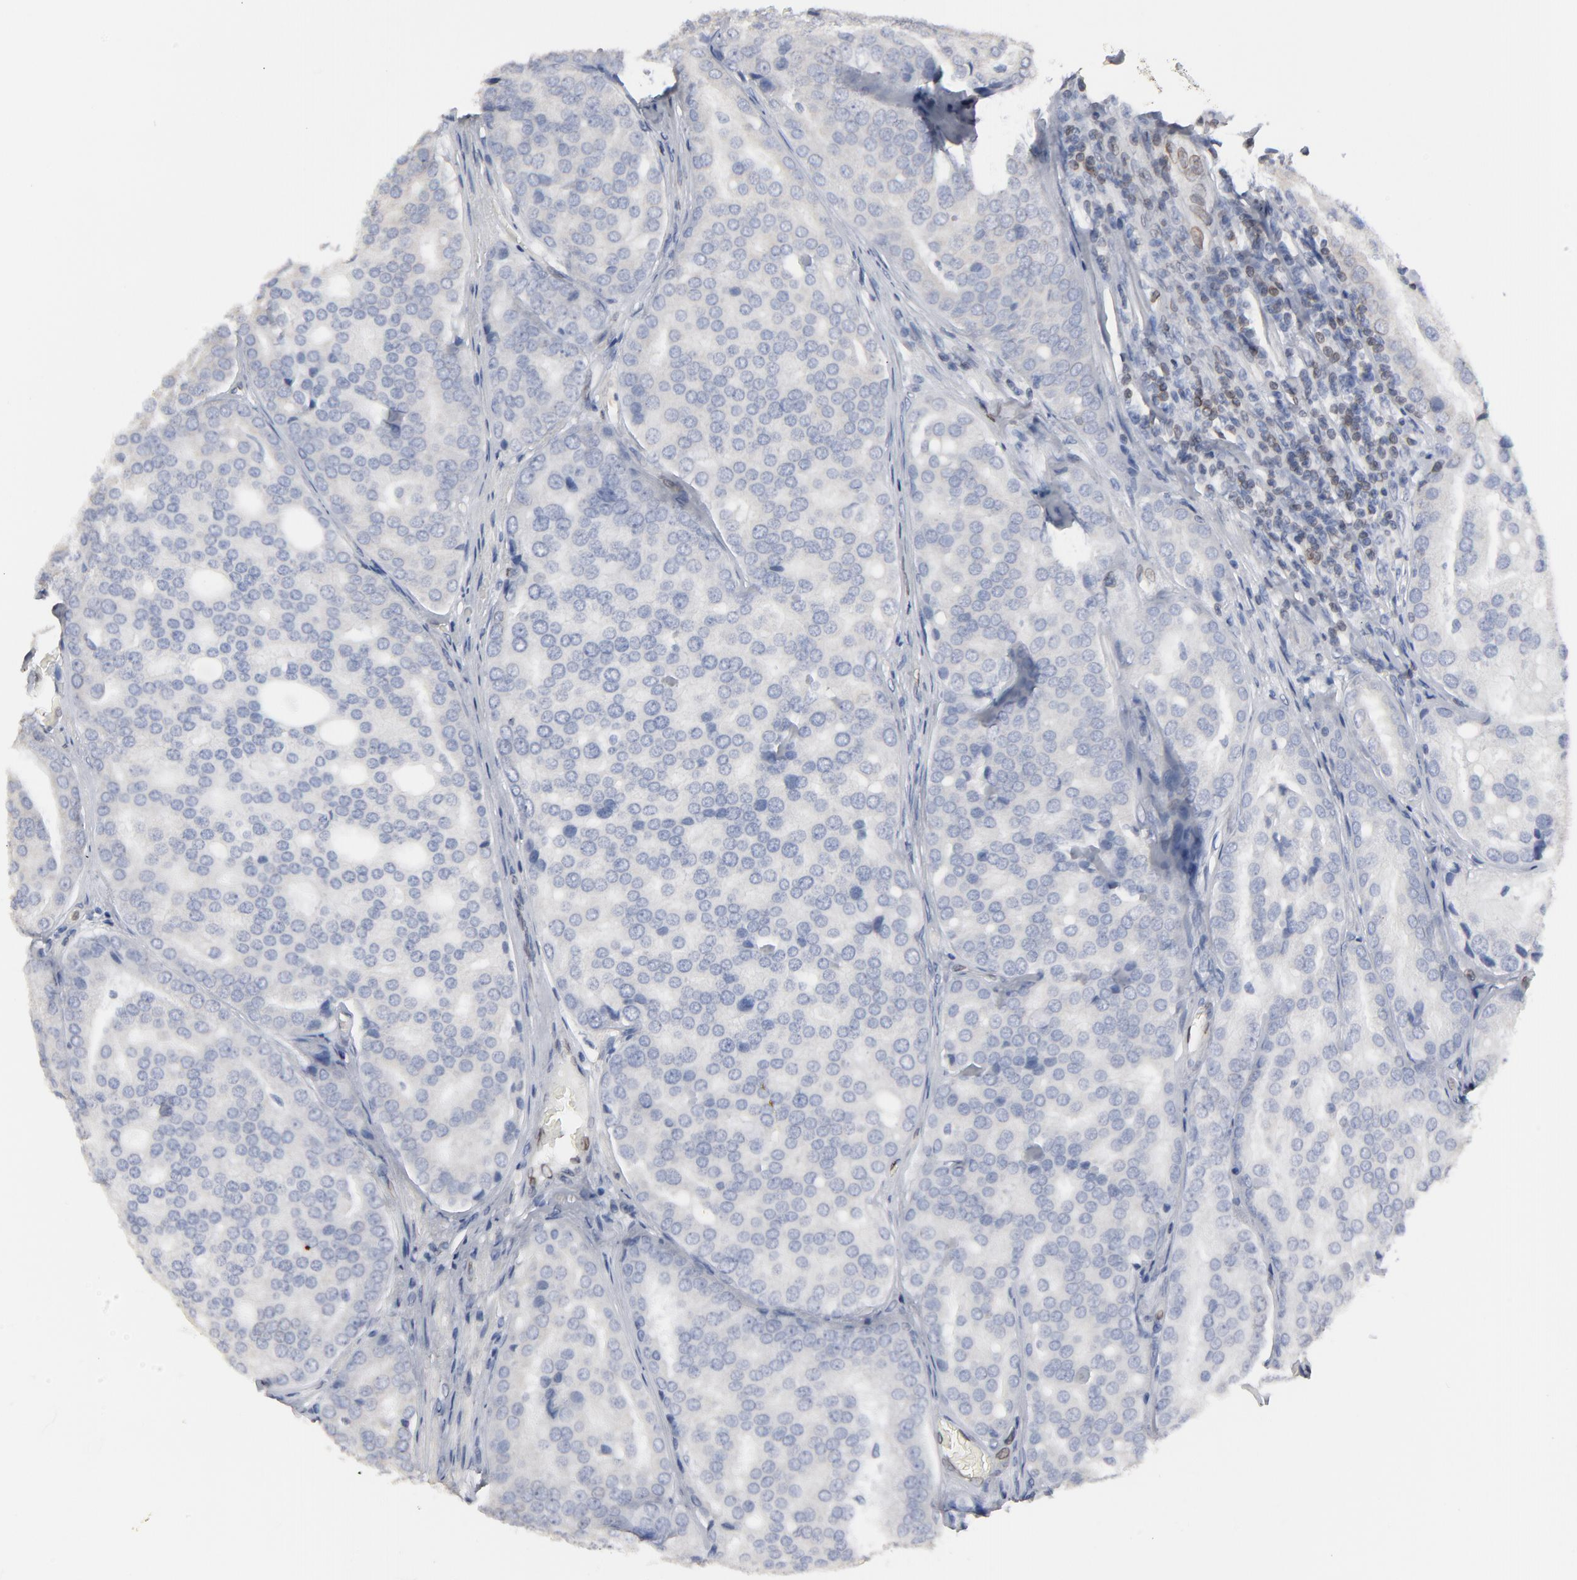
{"staining": {"intensity": "negative", "quantity": "none", "location": "none"}, "tissue": "prostate cancer", "cell_type": "Tumor cells", "image_type": "cancer", "snomed": [{"axis": "morphology", "description": "Adenocarcinoma, High grade"}, {"axis": "topography", "description": "Prostate"}], "caption": "The photomicrograph reveals no staining of tumor cells in adenocarcinoma (high-grade) (prostate). (IHC, brightfield microscopy, high magnification).", "gene": "SYNE2", "patient": {"sex": "male", "age": 64}}